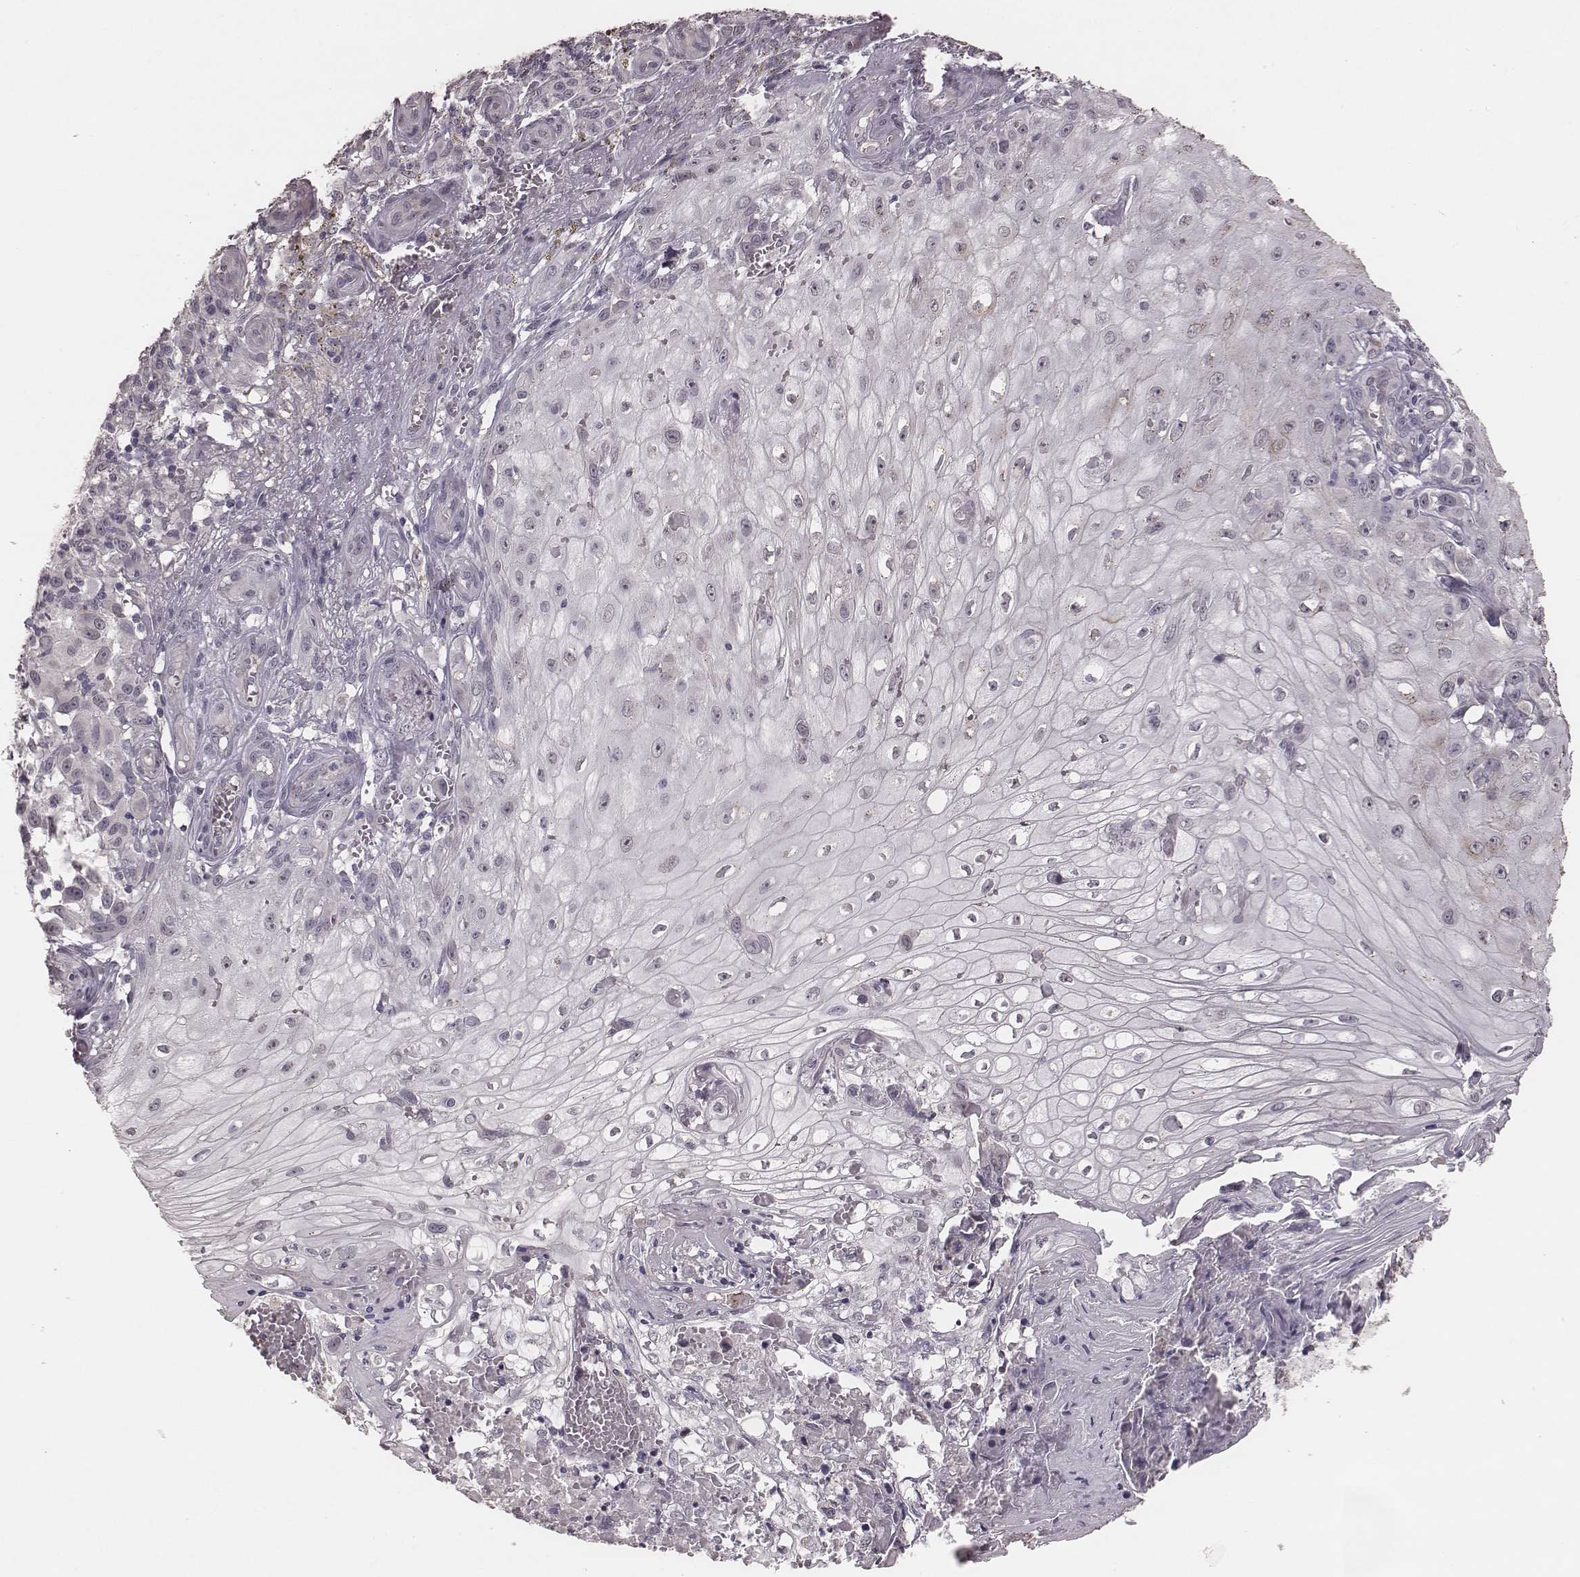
{"staining": {"intensity": "negative", "quantity": "none", "location": "none"}, "tissue": "melanoma", "cell_type": "Tumor cells", "image_type": "cancer", "snomed": [{"axis": "morphology", "description": "Malignant melanoma, NOS"}, {"axis": "topography", "description": "Skin"}], "caption": "Immunohistochemistry of malignant melanoma reveals no staining in tumor cells. The staining is performed using DAB (3,3'-diaminobenzidine) brown chromogen with nuclei counter-stained in using hematoxylin.", "gene": "SLC7A4", "patient": {"sex": "female", "age": 53}}